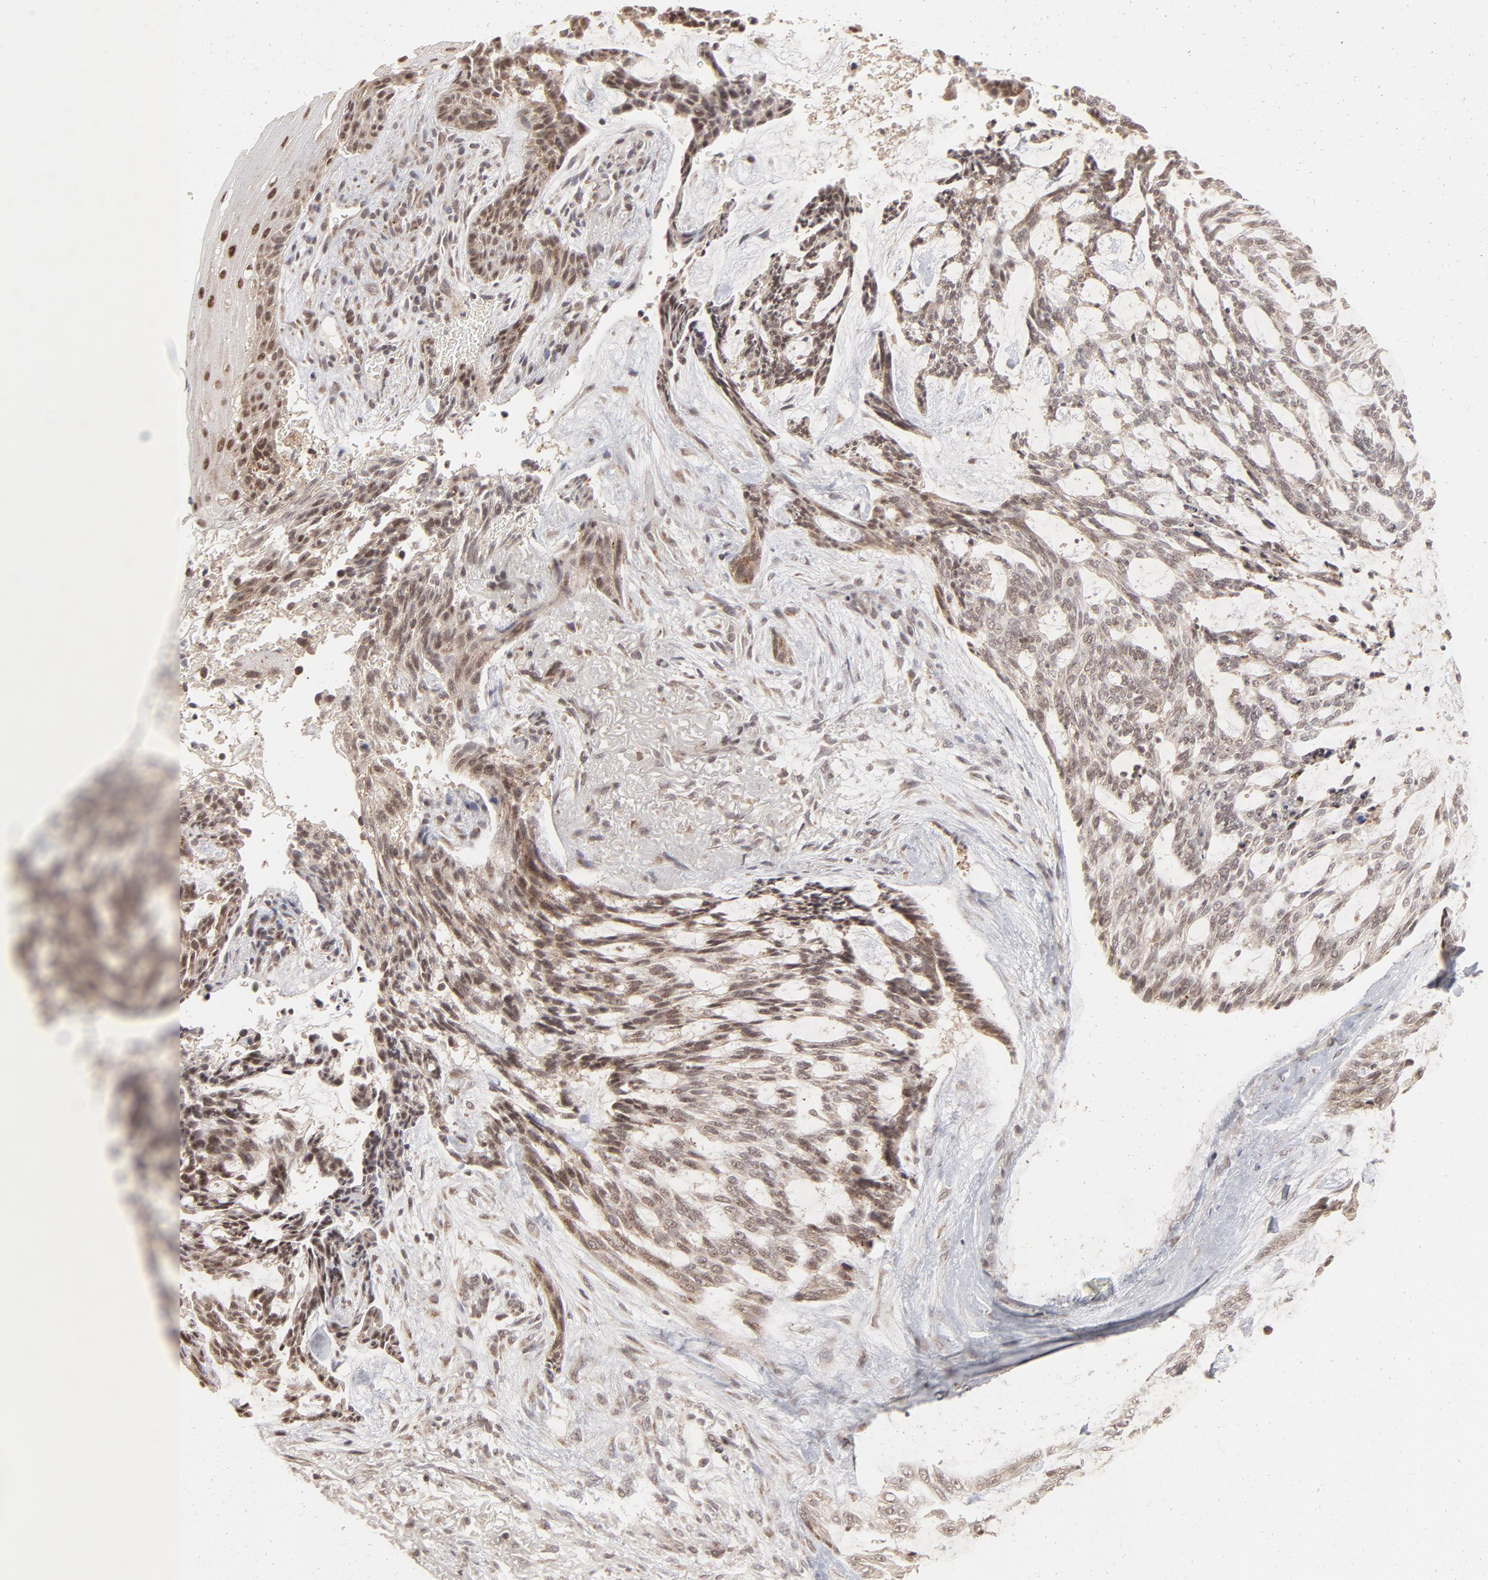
{"staining": {"intensity": "weak", "quantity": ">75%", "location": "nuclear"}, "tissue": "skin cancer", "cell_type": "Tumor cells", "image_type": "cancer", "snomed": [{"axis": "morphology", "description": "Normal tissue, NOS"}, {"axis": "morphology", "description": "Basal cell carcinoma"}, {"axis": "topography", "description": "Skin"}], "caption": "DAB immunohistochemical staining of skin cancer (basal cell carcinoma) displays weak nuclear protein positivity in approximately >75% of tumor cells.", "gene": "ARIH1", "patient": {"sex": "female", "age": 71}}